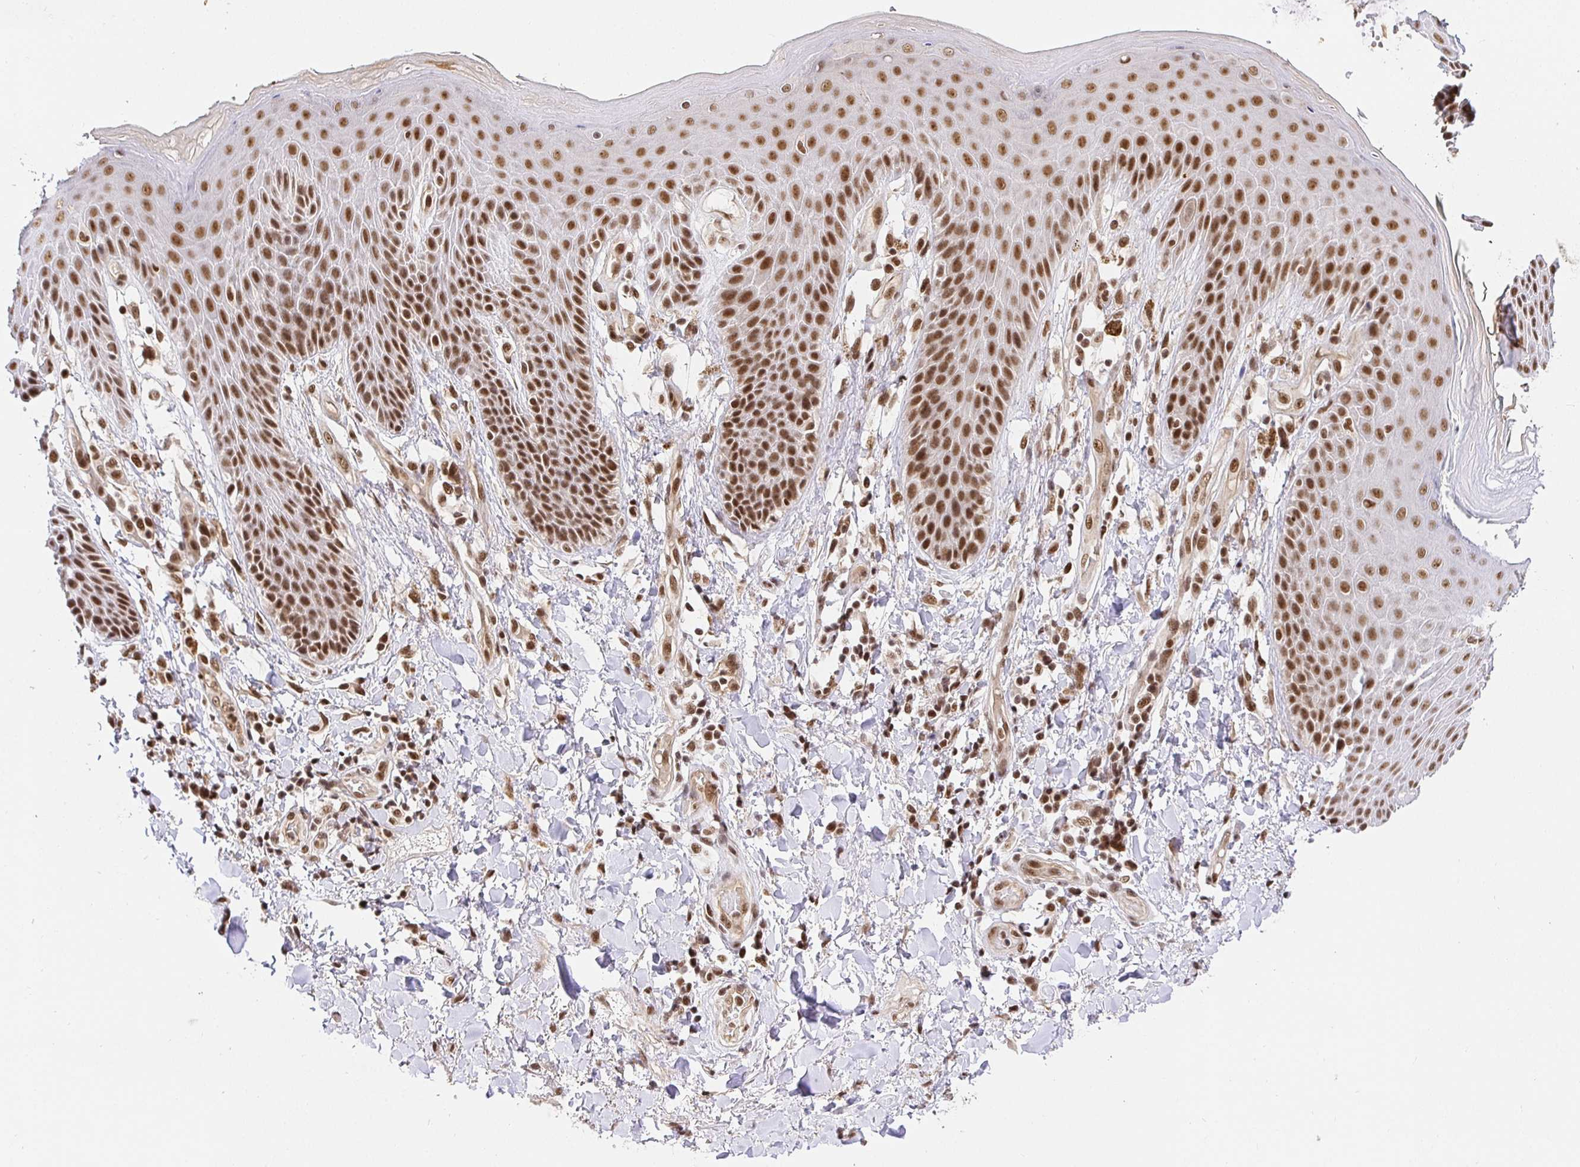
{"staining": {"intensity": "strong", "quantity": ">75%", "location": "nuclear"}, "tissue": "skin", "cell_type": "Epidermal cells", "image_type": "normal", "snomed": [{"axis": "morphology", "description": "Normal tissue, NOS"}, {"axis": "topography", "description": "Anal"}, {"axis": "topography", "description": "Peripheral nerve tissue"}], "caption": "Immunohistochemical staining of unremarkable human skin reveals strong nuclear protein expression in about >75% of epidermal cells. The staining was performed using DAB, with brown indicating positive protein expression. Nuclei are stained blue with hematoxylin.", "gene": "USF1", "patient": {"sex": "male", "age": 51}}